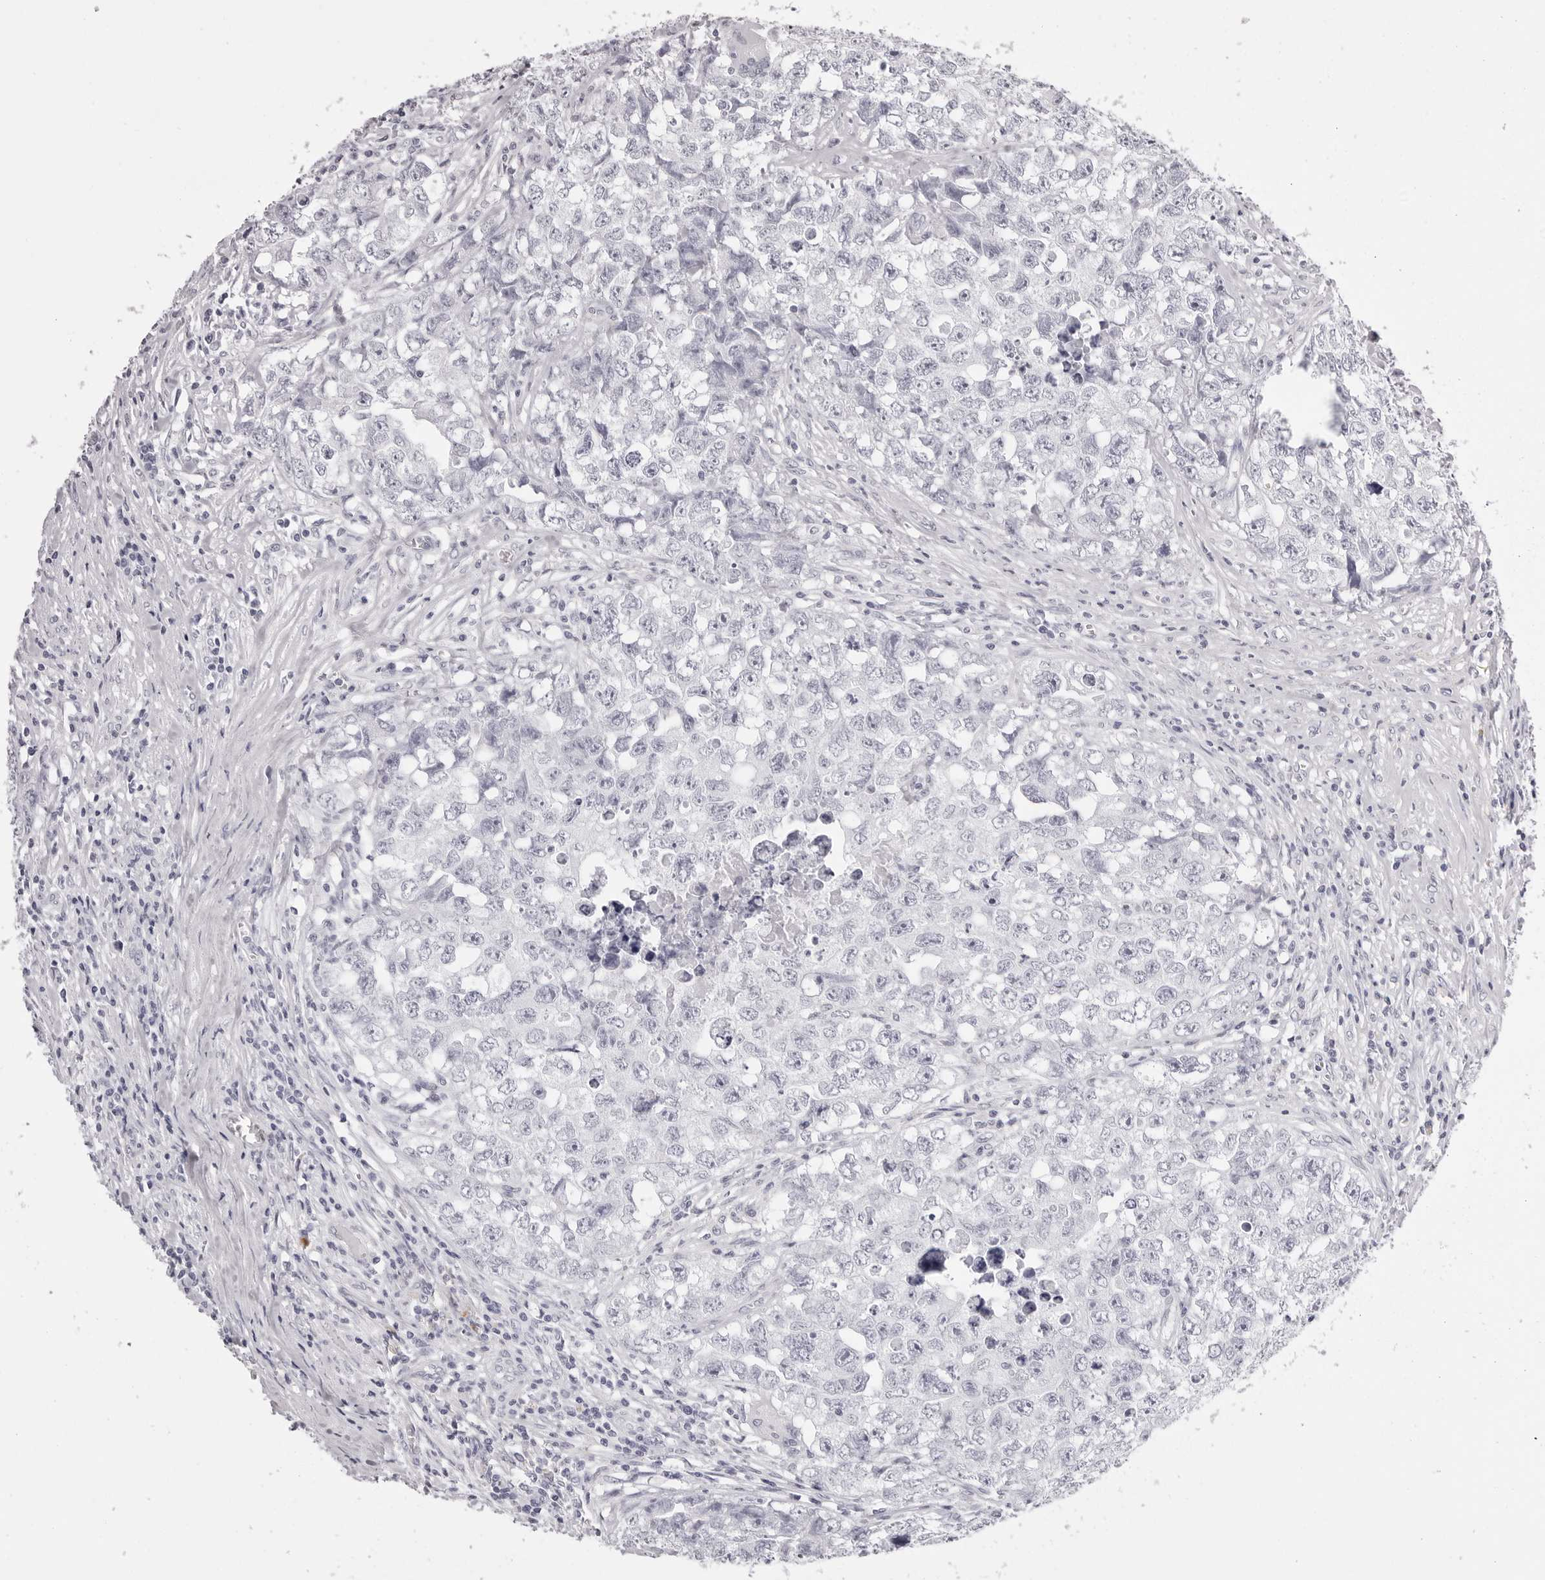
{"staining": {"intensity": "negative", "quantity": "none", "location": "none"}, "tissue": "testis cancer", "cell_type": "Tumor cells", "image_type": "cancer", "snomed": [{"axis": "morphology", "description": "Seminoma, NOS"}, {"axis": "morphology", "description": "Carcinoma, Embryonal, NOS"}, {"axis": "topography", "description": "Testis"}], "caption": "Protein analysis of testis cancer (seminoma) displays no significant staining in tumor cells.", "gene": "RHO", "patient": {"sex": "male", "age": 43}}